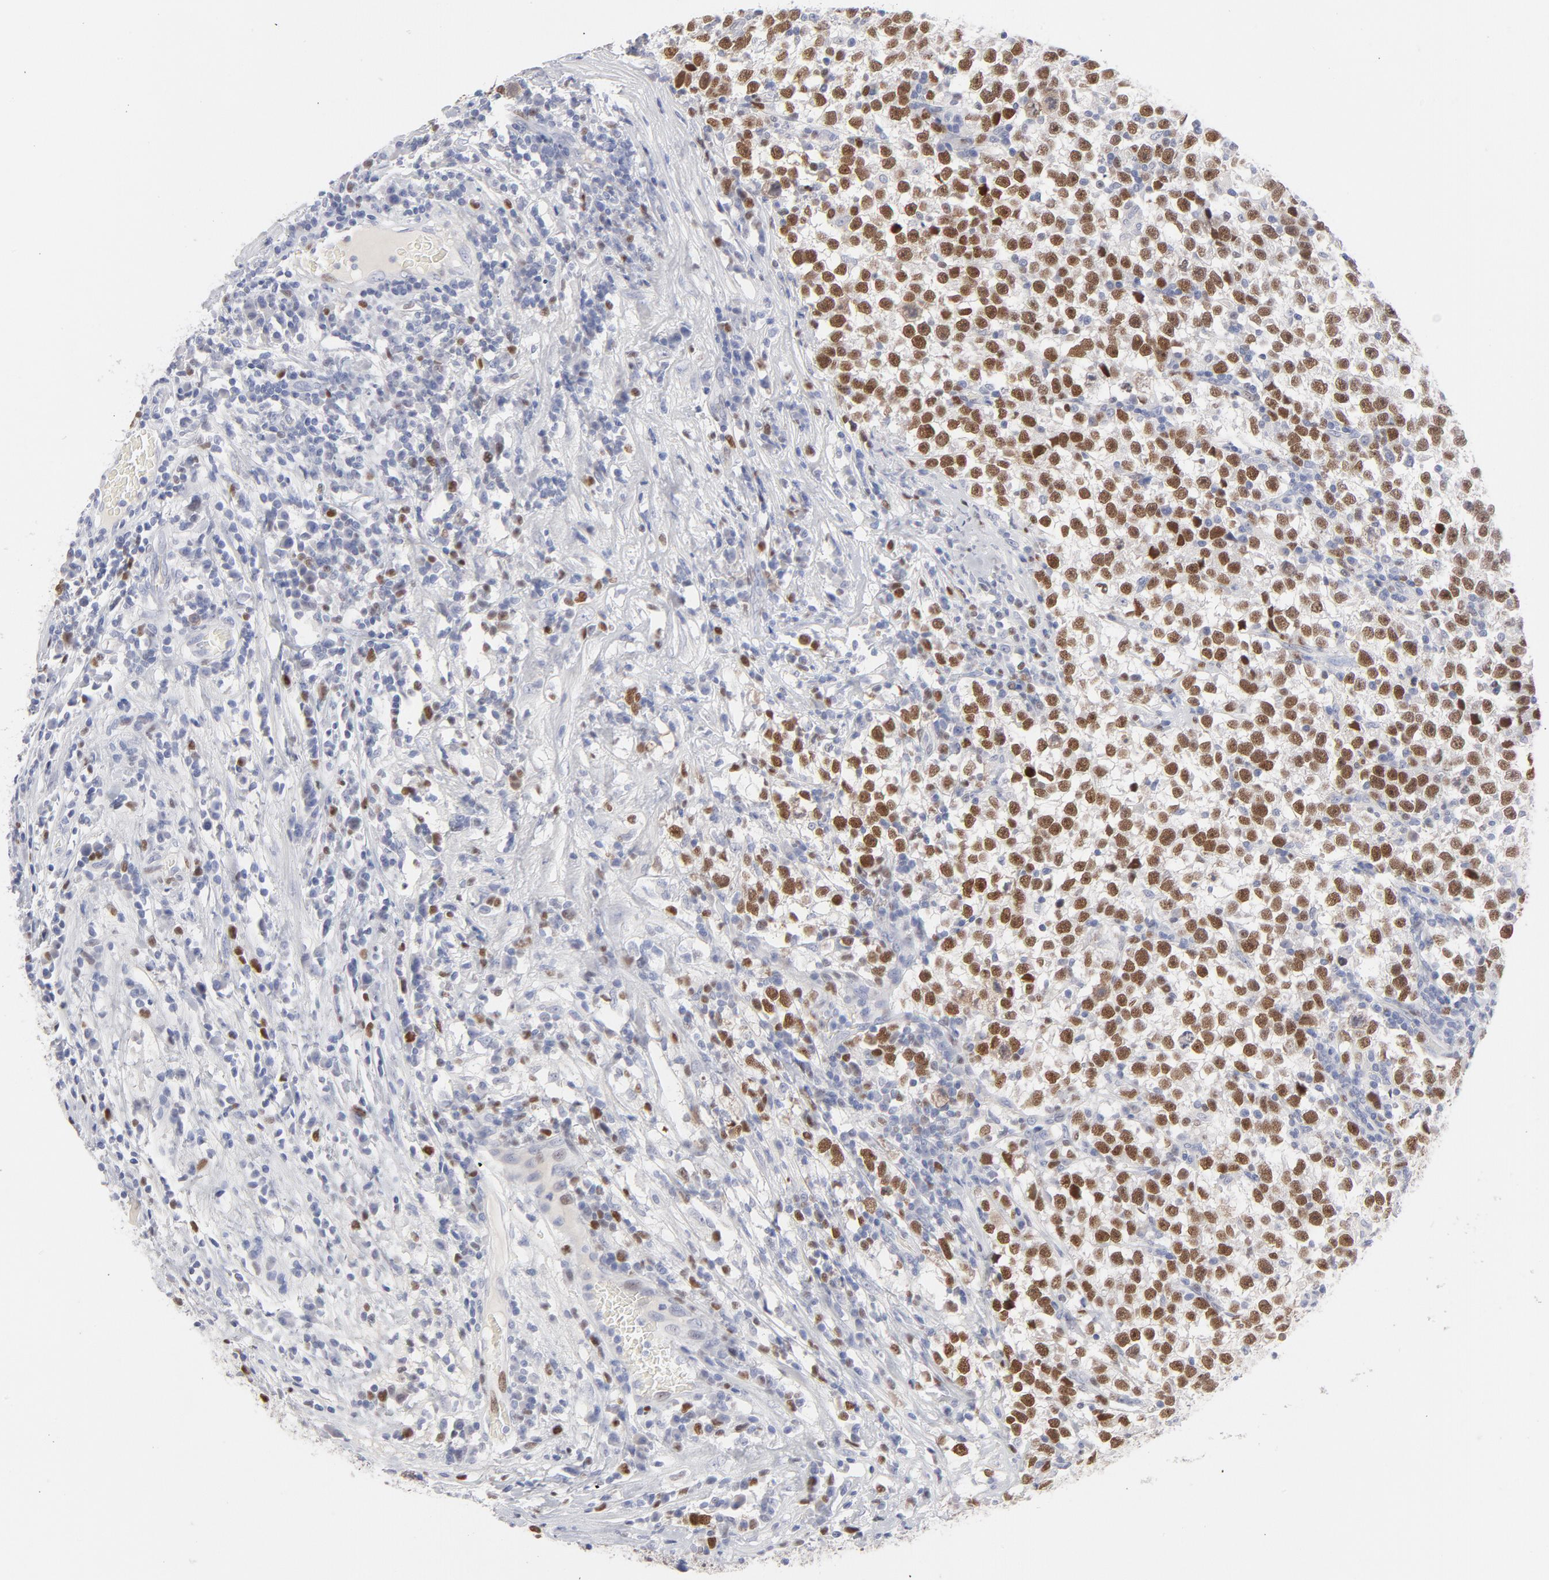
{"staining": {"intensity": "strong", "quantity": ">75%", "location": "nuclear"}, "tissue": "testis cancer", "cell_type": "Tumor cells", "image_type": "cancer", "snomed": [{"axis": "morphology", "description": "Seminoma, NOS"}, {"axis": "topography", "description": "Testis"}], "caption": "IHC staining of seminoma (testis), which demonstrates high levels of strong nuclear expression in about >75% of tumor cells indicating strong nuclear protein expression. The staining was performed using DAB (brown) for protein detection and nuclei were counterstained in hematoxylin (blue).", "gene": "MCM7", "patient": {"sex": "male", "age": 43}}